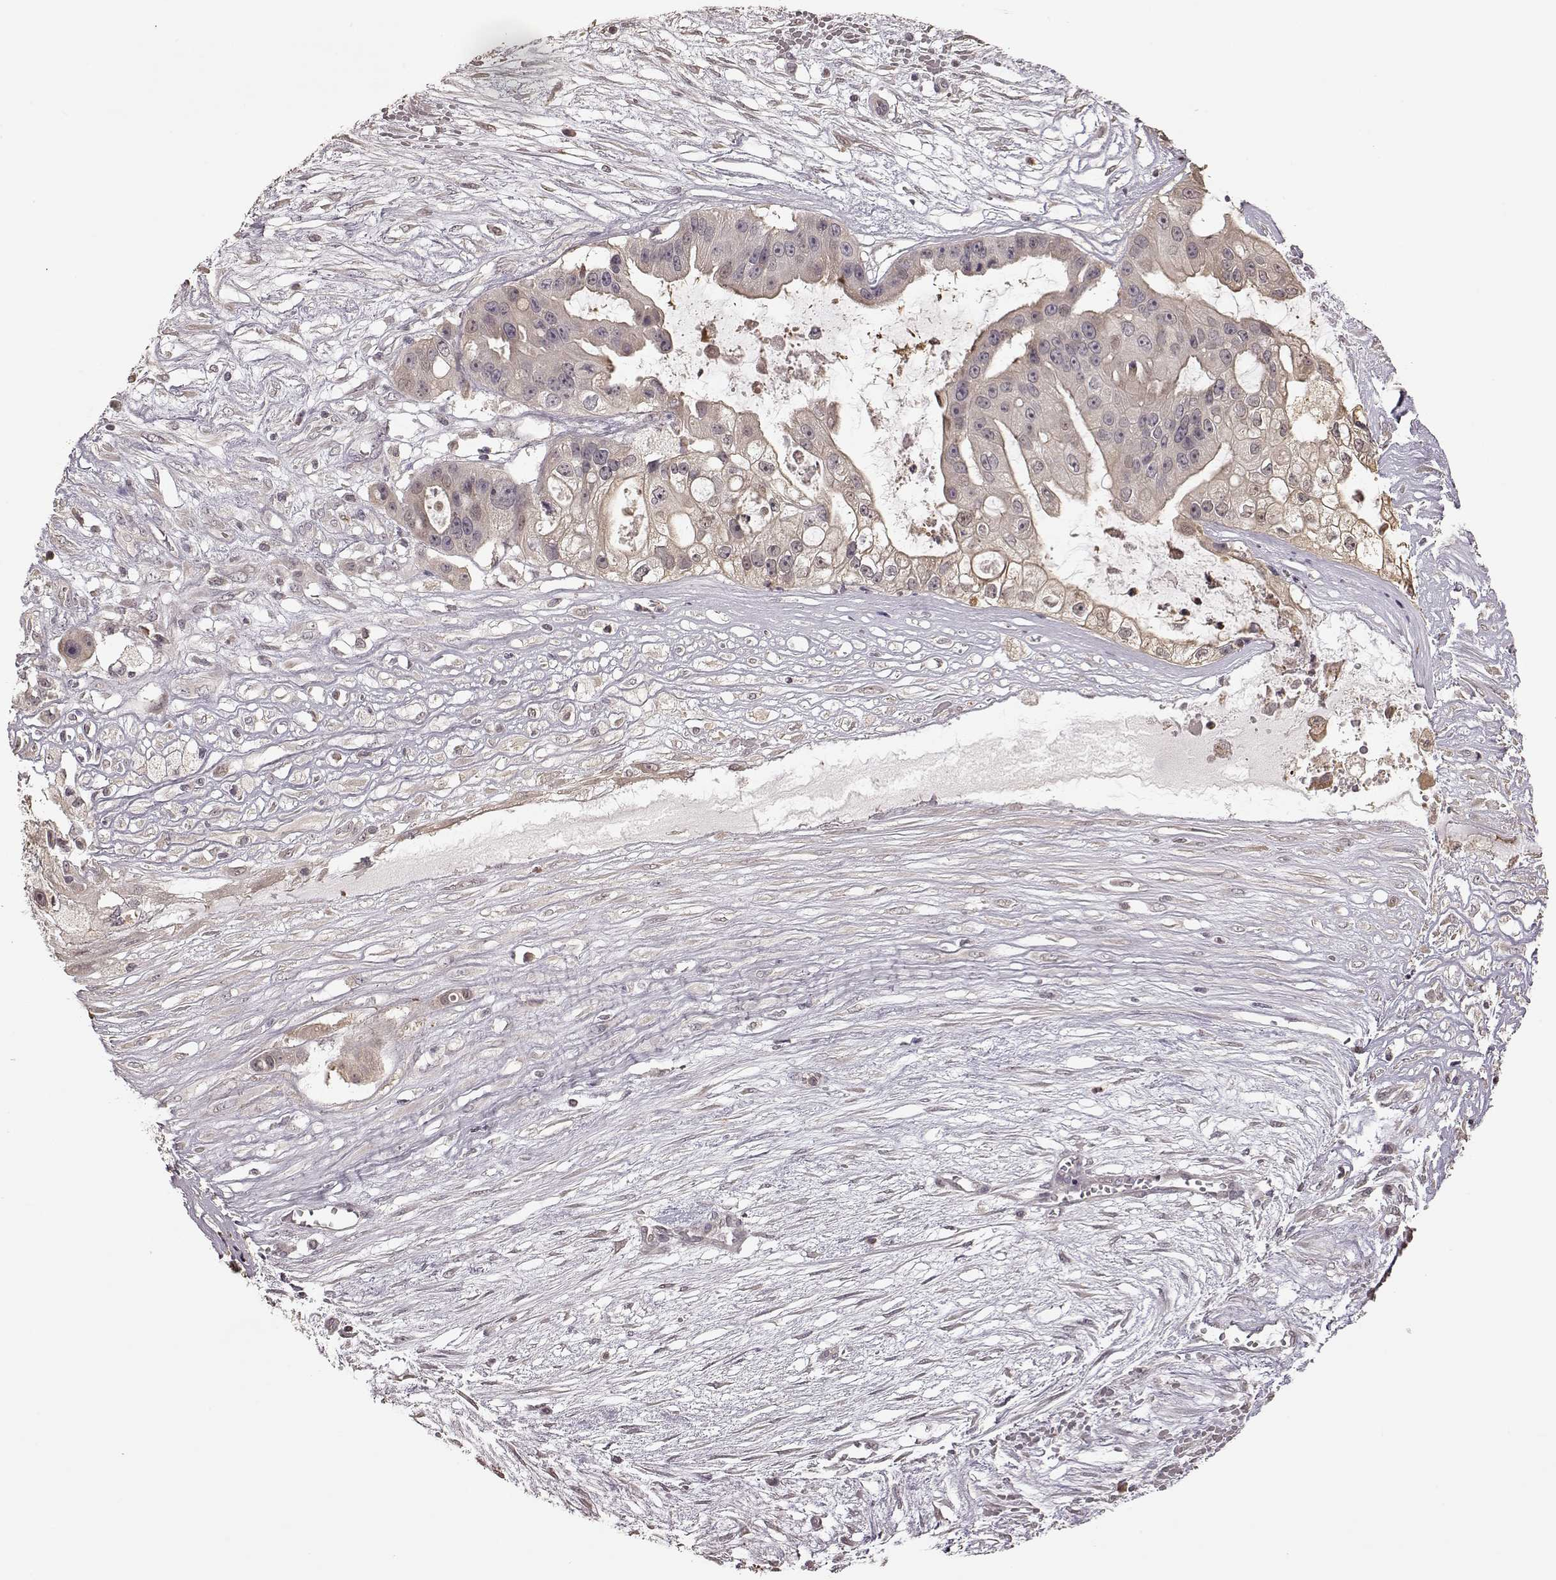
{"staining": {"intensity": "negative", "quantity": "none", "location": "none"}, "tissue": "ovarian cancer", "cell_type": "Tumor cells", "image_type": "cancer", "snomed": [{"axis": "morphology", "description": "Cystadenocarcinoma, serous, NOS"}, {"axis": "topography", "description": "Ovary"}], "caption": "High power microscopy histopathology image of an immunohistochemistry histopathology image of ovarian serous cystadenocarcinoma, revealing no significant positivity in tumor cells. The staining was performed using DAB (3,3'-diaminobenzidine) to visualize the protein expression in brown, while the nuclei were stained in blue with hematoxylin (Magnification: 20x).", "gene": "CRB1", "patient": {"sex": "female", "age": 56}}